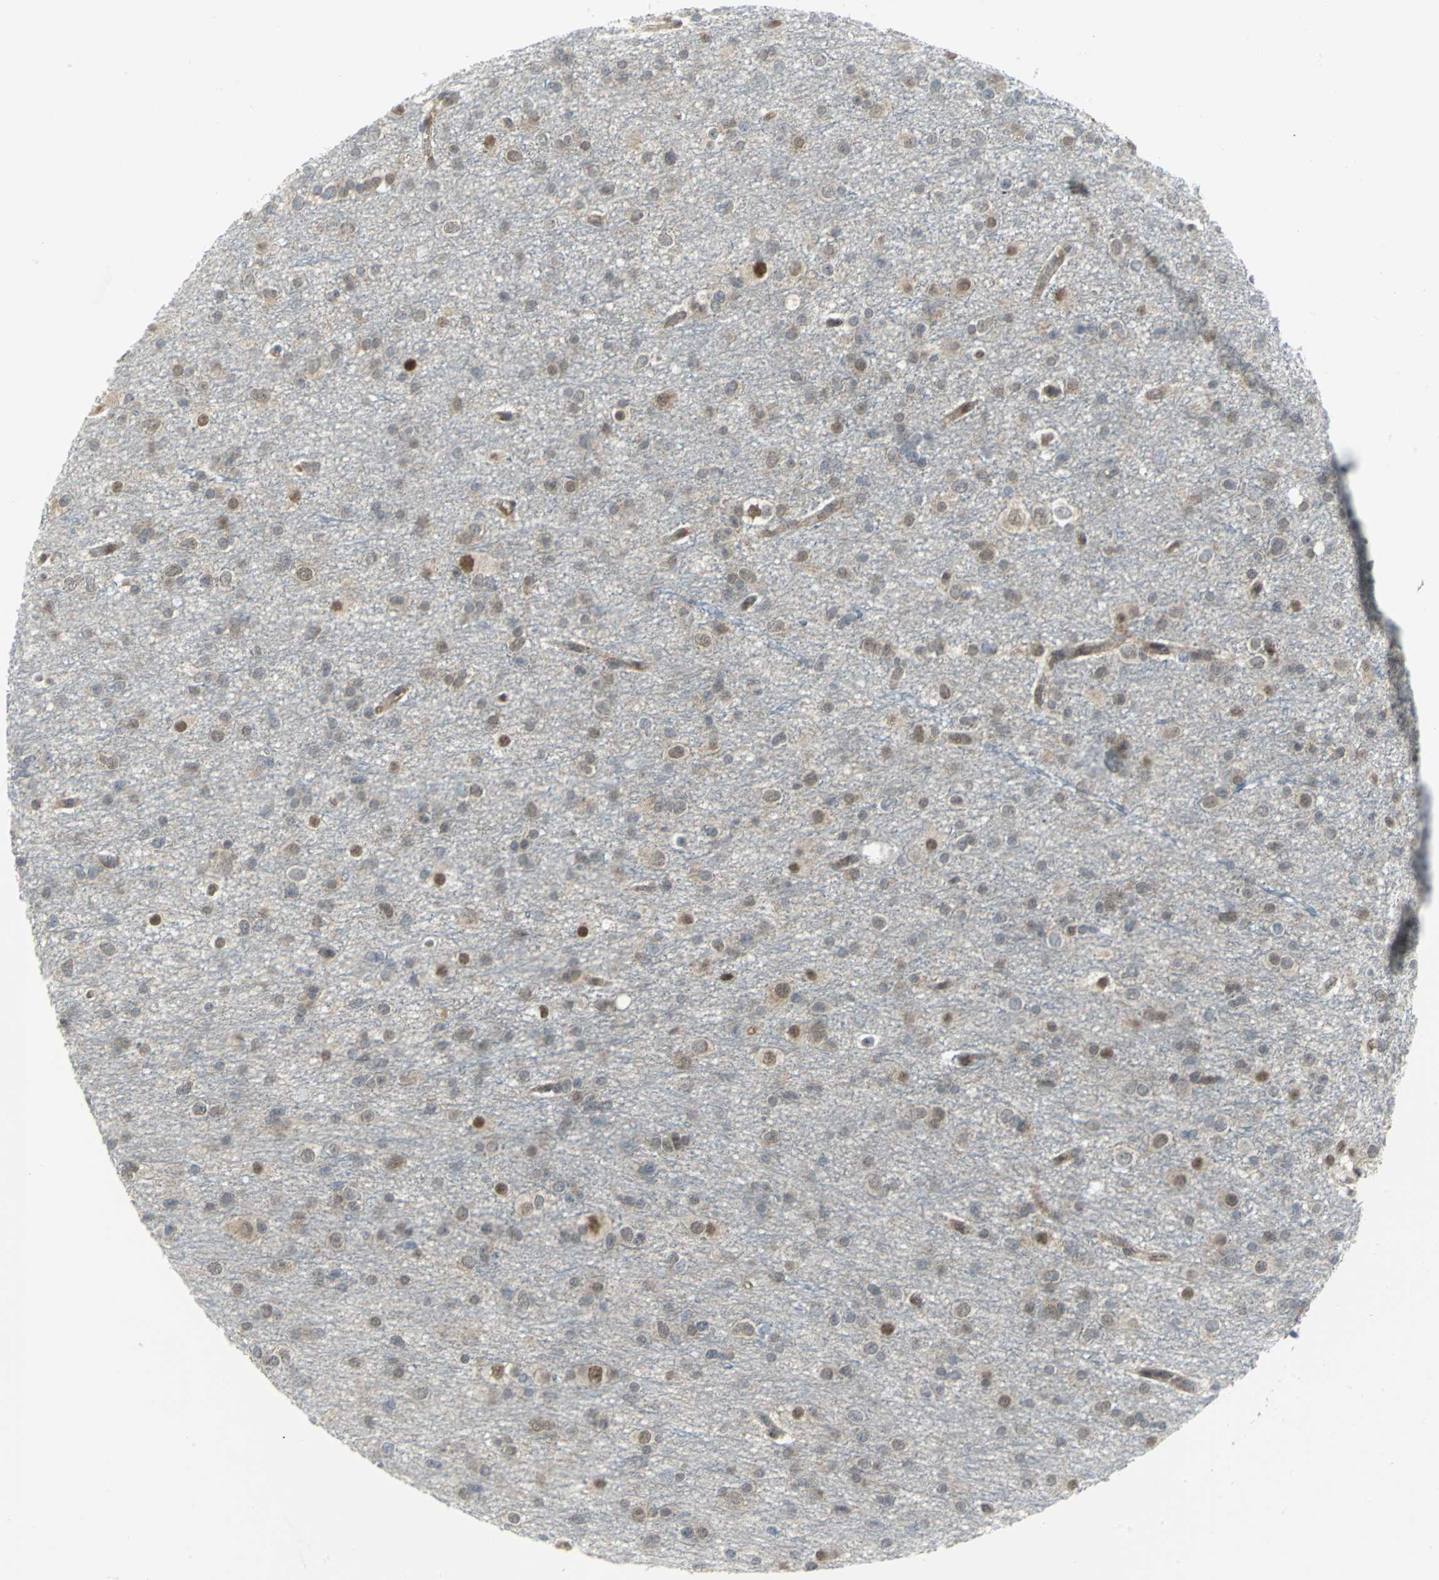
{"staining": {"intensity": "weak", "quantity": "<25%", "location": "nuclear"}, "tissue": "glioma", "cell_type": "Tumor cells", "image_type": "cancer", "snomed": [{"axis": "morphology", "description": "Glioma, malignant, Low grade"}, {"axis": "topography", "description": "Brain"}], "caption": "High power microscopy image of an immunohistochemistry micrograph of malignant low-grade glioma, revealing no significant positivity in tumor cells.", "gene": "PSMA4", "patient": {"sex": "male", "age": 42}}